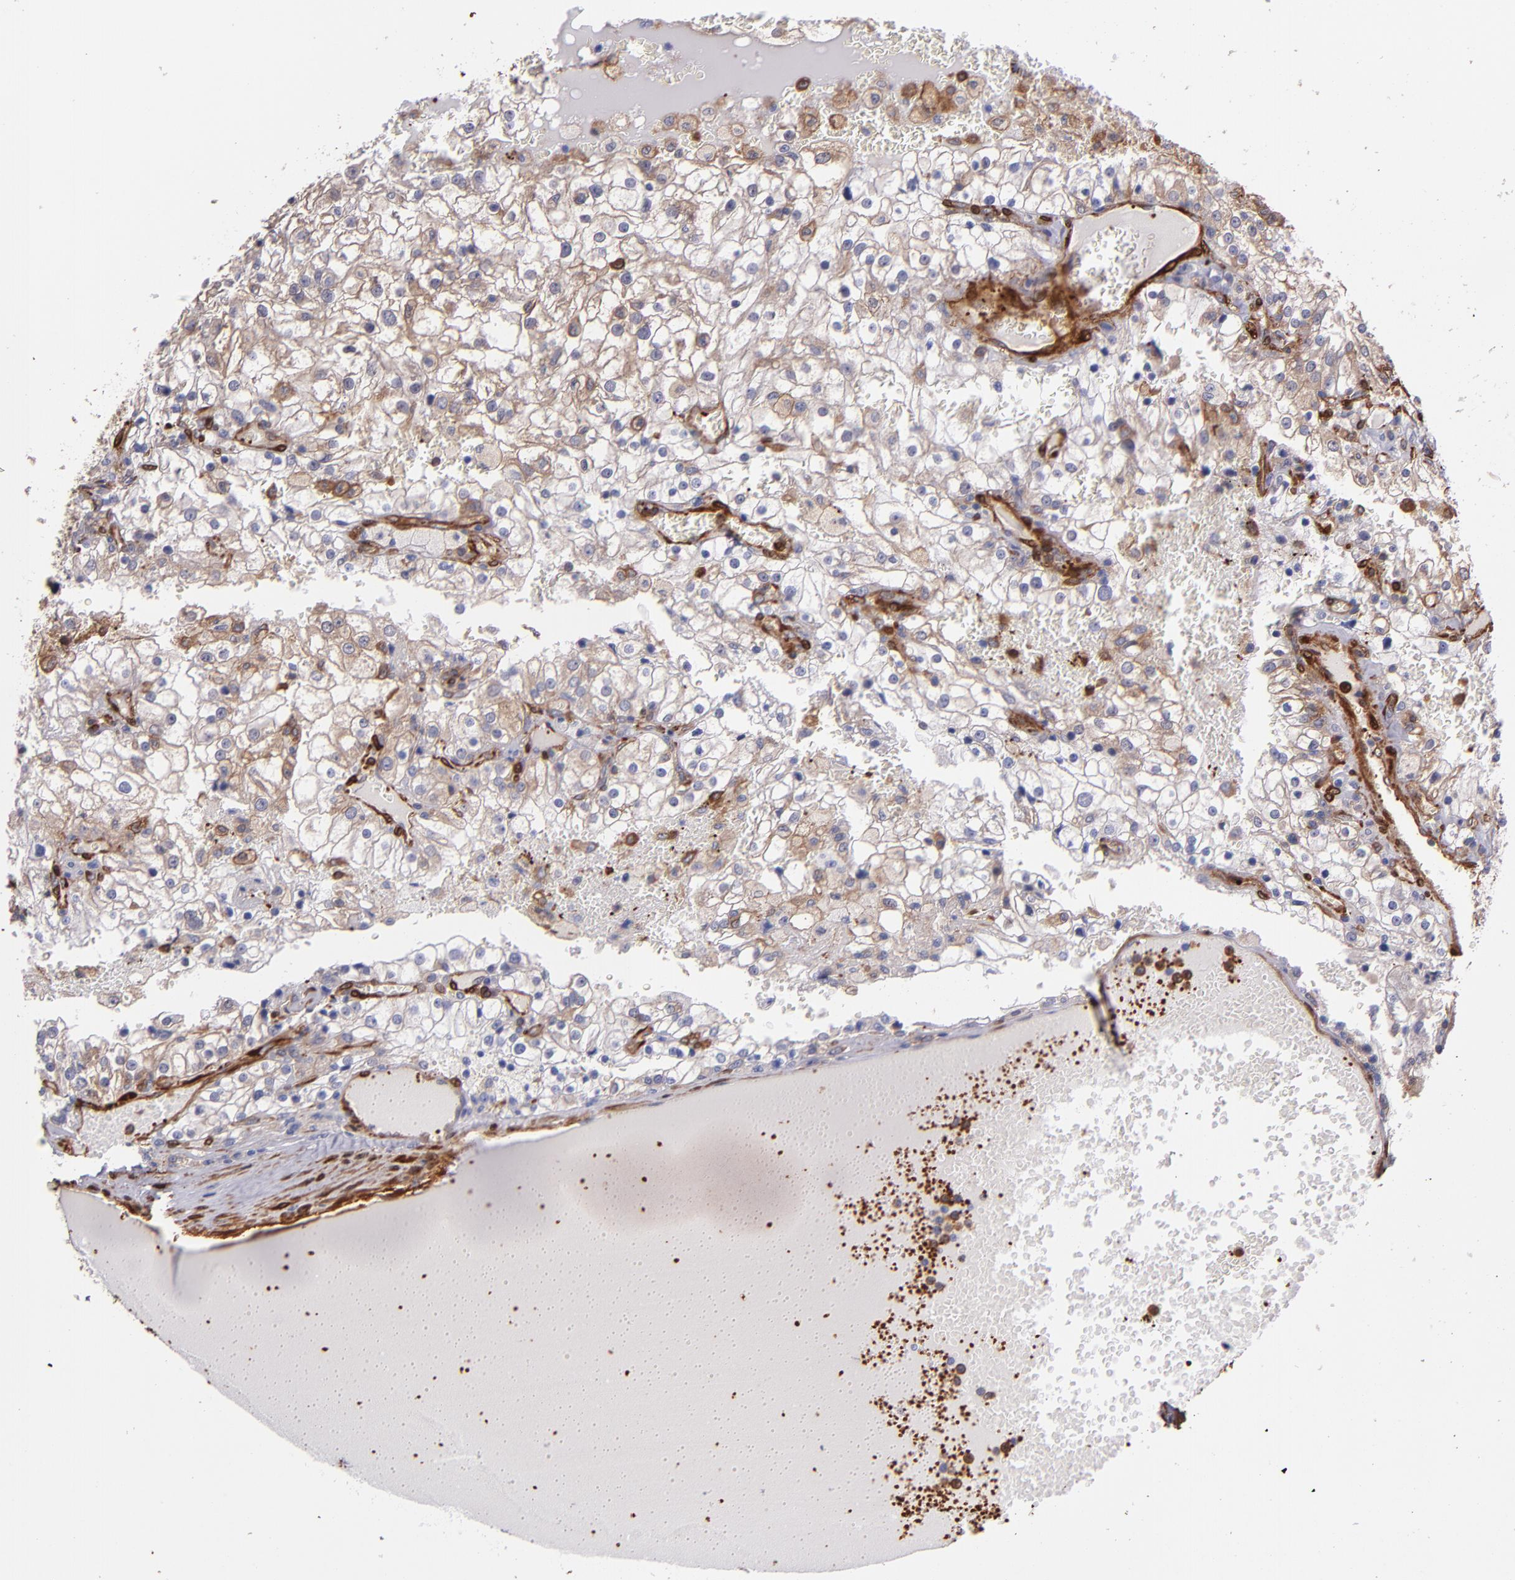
{"staining": {"intensity": "weak", "quantity": "25%-75%", "location": "cytoplasmic/membranous"}, "tissue": "renal cancer", "cell_type": "Tumor cells", "image_type": "cancer", "snomed": [{"axis": "morphology", "description": "Adenocarcinoma, NOS"}, {"axis": "topography", "description": "Kidney"}], "caption": "This micrograph demonstrates renal cancer (adenocarcinoma) stained with immunohistochemistry (IHC) to label a protein in brown. The cytoplasmic/membranous of tumor cells show weak positivity for the protein. Nuclei are counter-stained blue.", "gene": "VCL", "patient": {"sex": "female", "age": 74}}